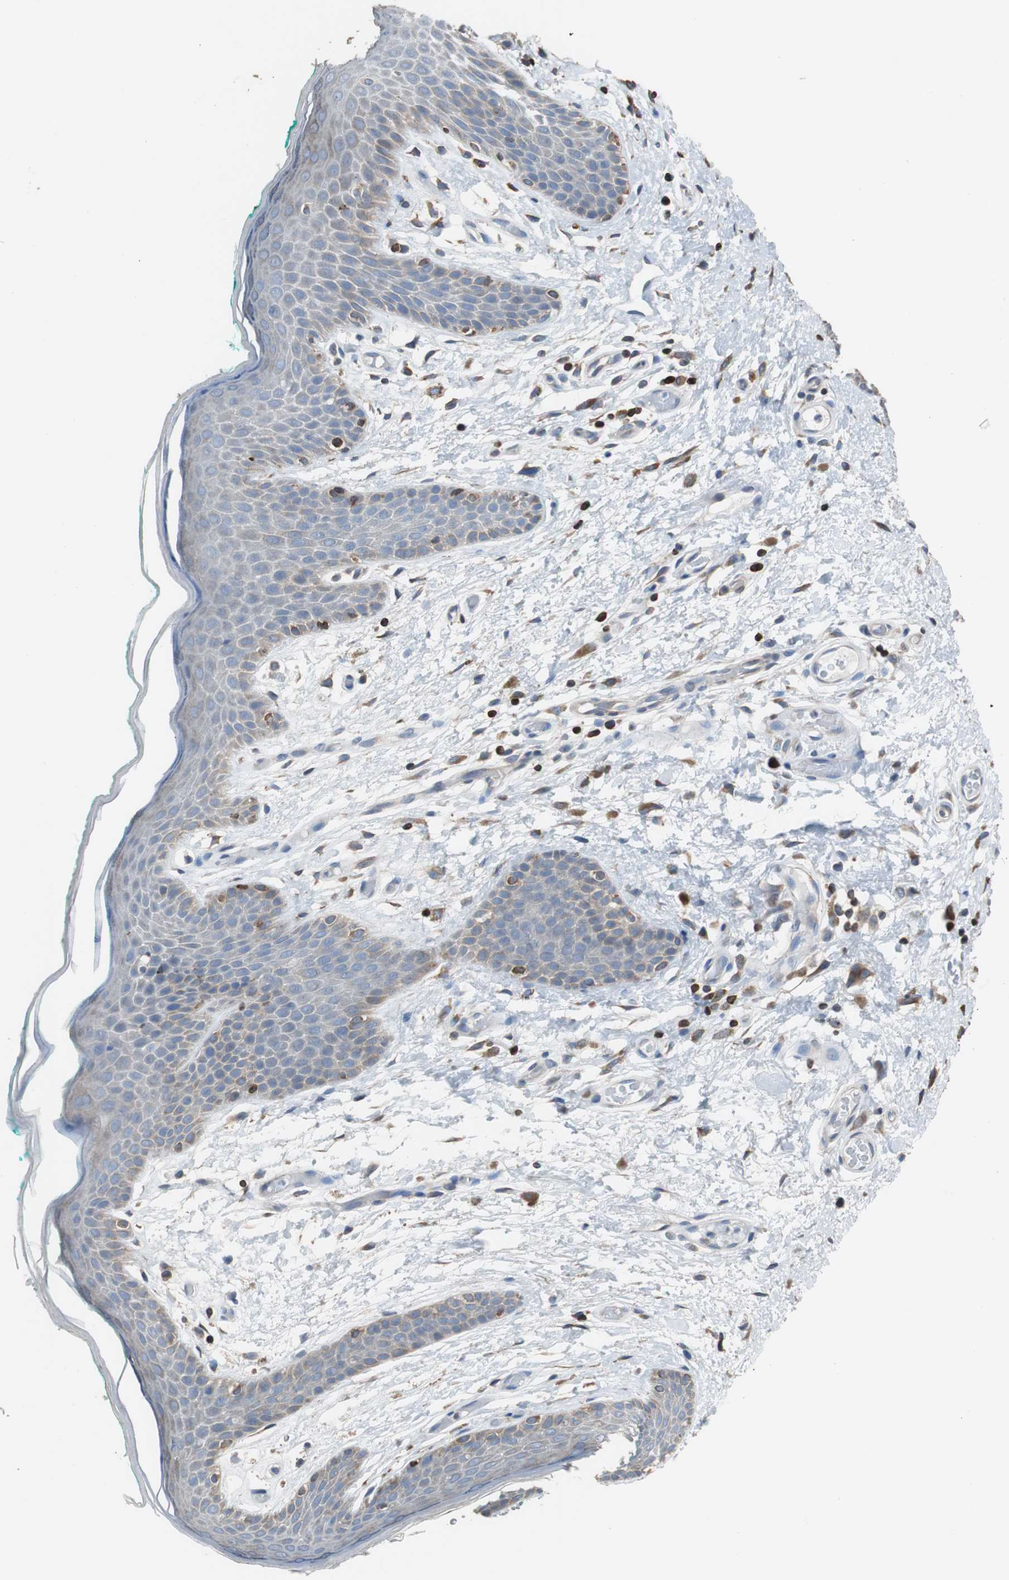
{"staining": {"intensity": "weak", "quantity": "<25%", "location": "cytoplasmic/membranous"}, "tissue": "skin", "cell_type": "Epidermal cells", "image_type": "normal", "snomed": [{"axis": "morphology", "description": "Normal tissue, NOS"}, {"axis": "topography", "description": "Anal"}], "caption": "The photomicrograph exhibits no significant expression in epidermal cells of skin.", "gene": "PBXIP1", "patient": {"sex": "male", "age": 74}}